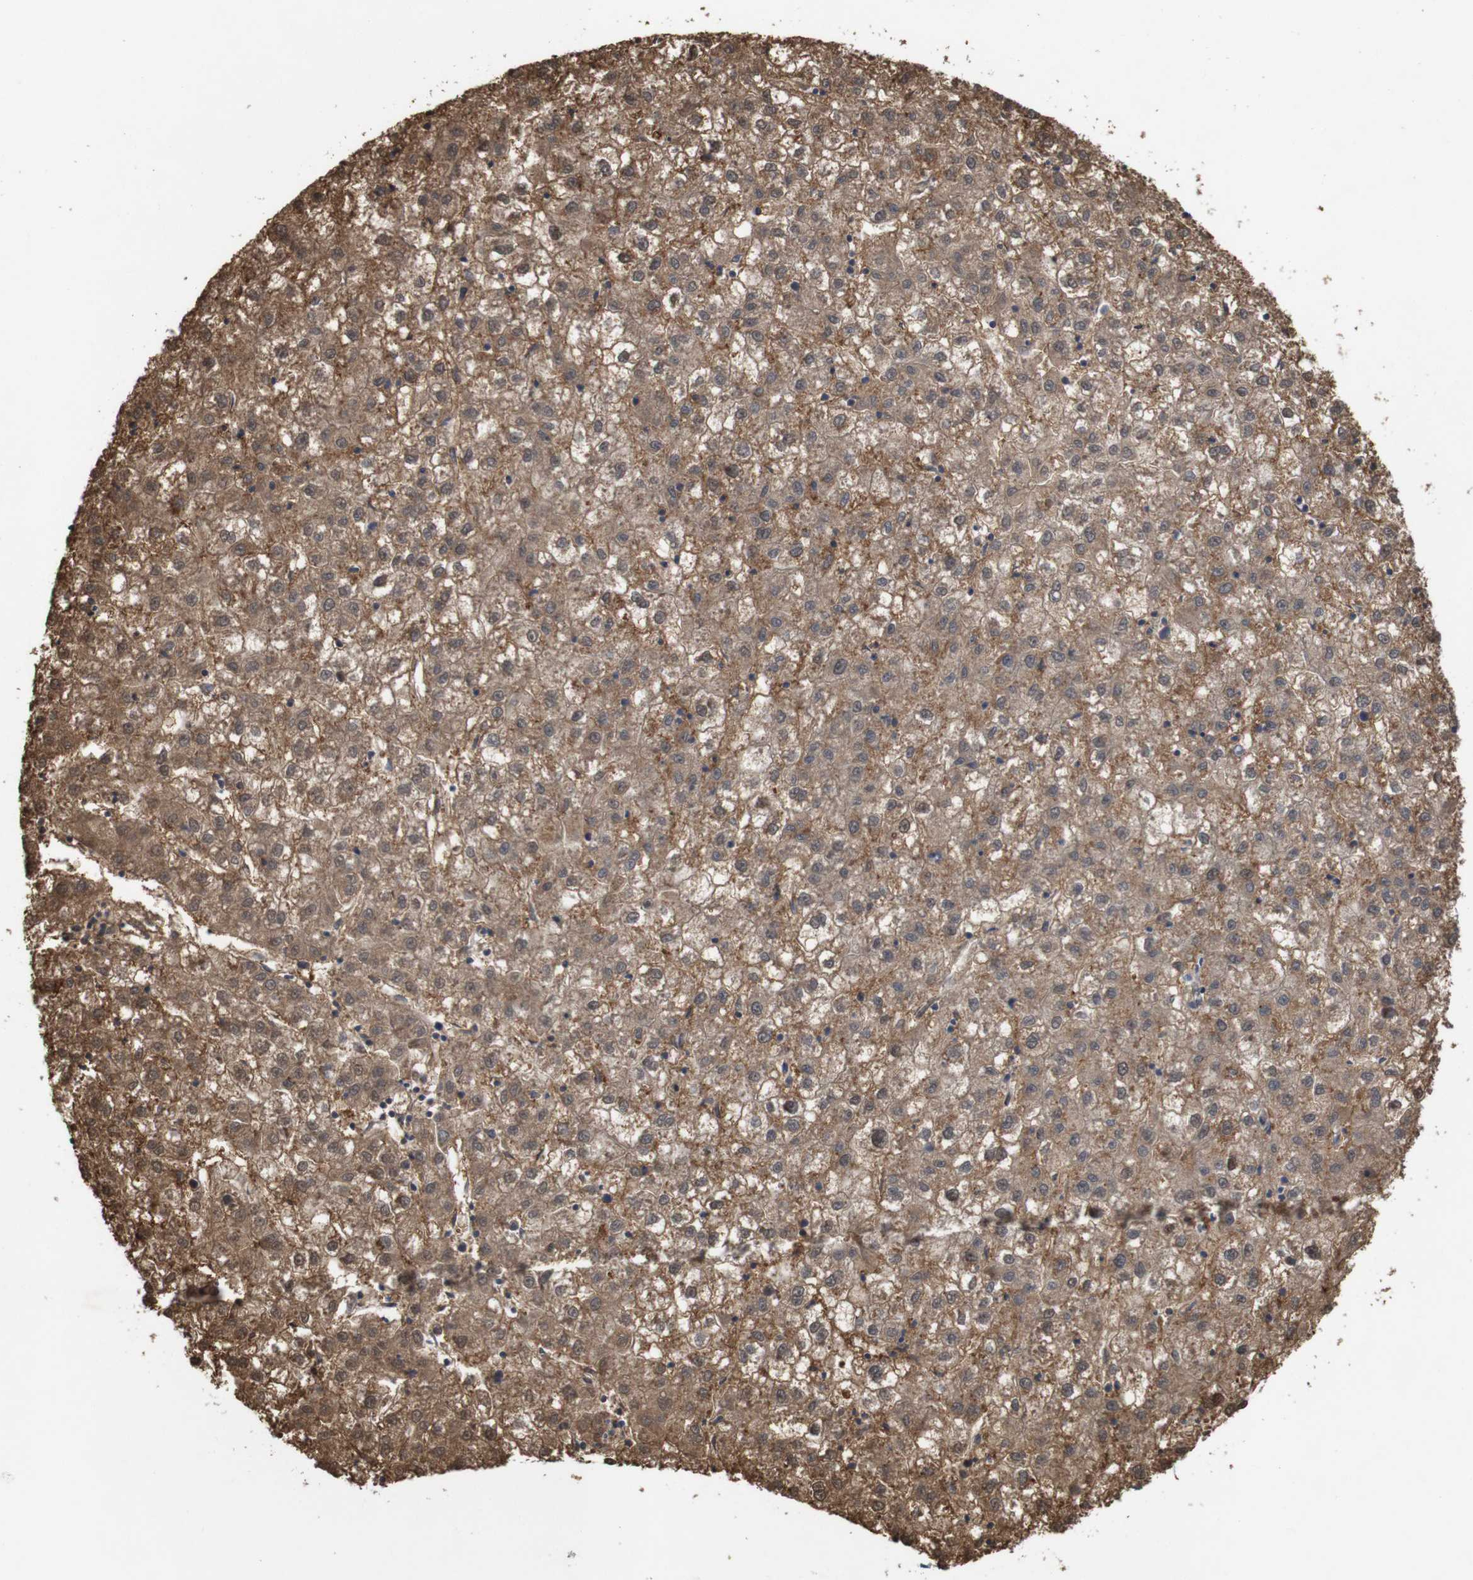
{"staining": {"intensity": "moderate", "quantity": ">75%", "location": "cytoplasmic/membranous"}, "tissue": "liver cancer", "cell_type": "Tumor cells", "image_type": "cancer", "snomed": [{"axis": "morphology", "description": "Carcinoma, Hepatocellular, NOS"}, {"axis": "topography", "description": "Liver"}], "caption": "Approximately >75% of tumor cells in liver cancer demonstrate moderate cytoplasmic/membranous protein staining as visualized by brown immunohistochemical staining.", "gene": "MYEOV", "patient": {"sex": "male", "age": 72}}